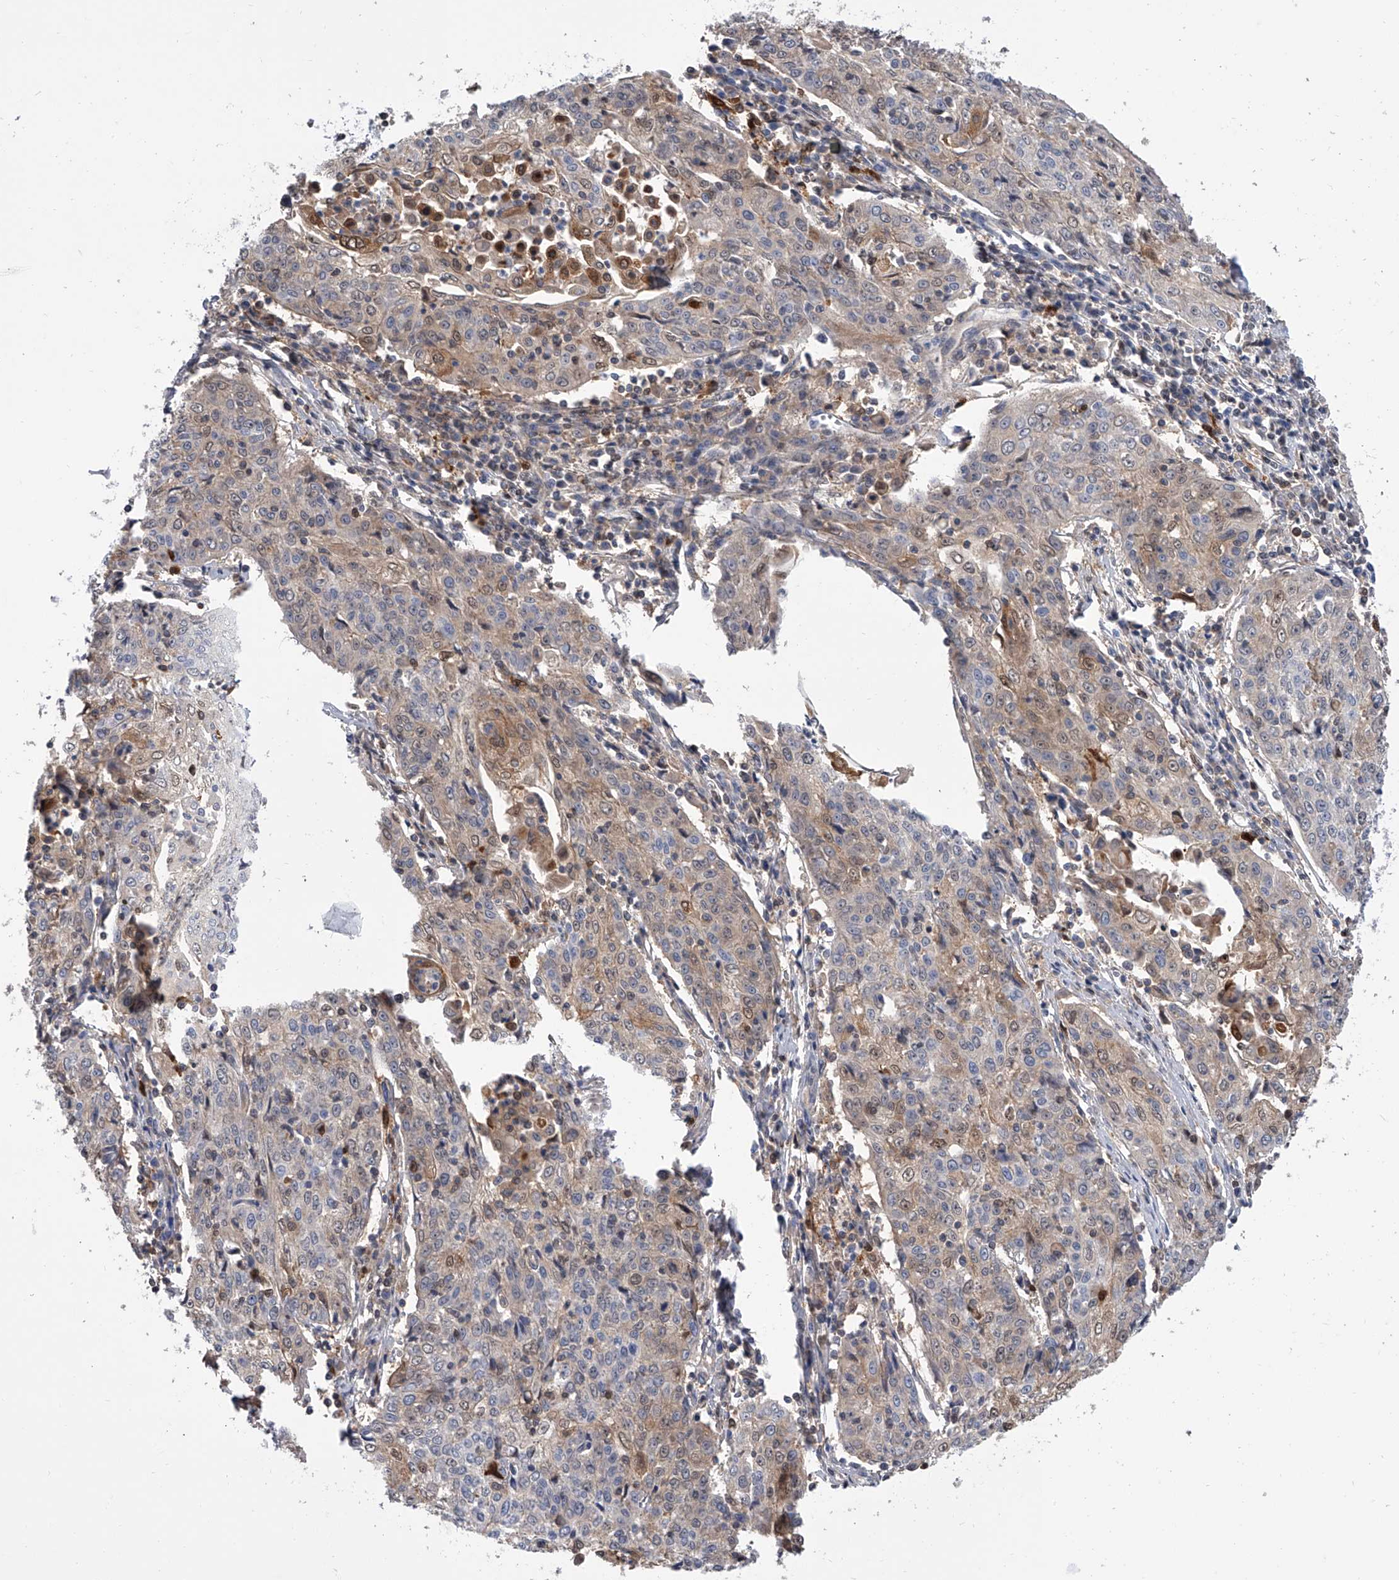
{"staining": {"intensity": "weak", "quantity": "25%-75%", "location": "cytoplasmic/membranous,nuclear"}, "tissue": "cervical cancer", "cell_type": "Tumor cells", "image_type": "cancer", "snomed": [{"axis": "morphology", "description": "Squamous cell carcinoma, NOS"}, {"axis": "topography", "description": "Cervix"}], "caption": "Tumor cells display weak cytoplasmic/membranous and nuclear staining in about 25%-75% of cells in cervical cancer (squamous cell carcinoma).", "gene": "SERPINB9", "patient": {"sex": "female", "age": 48}}